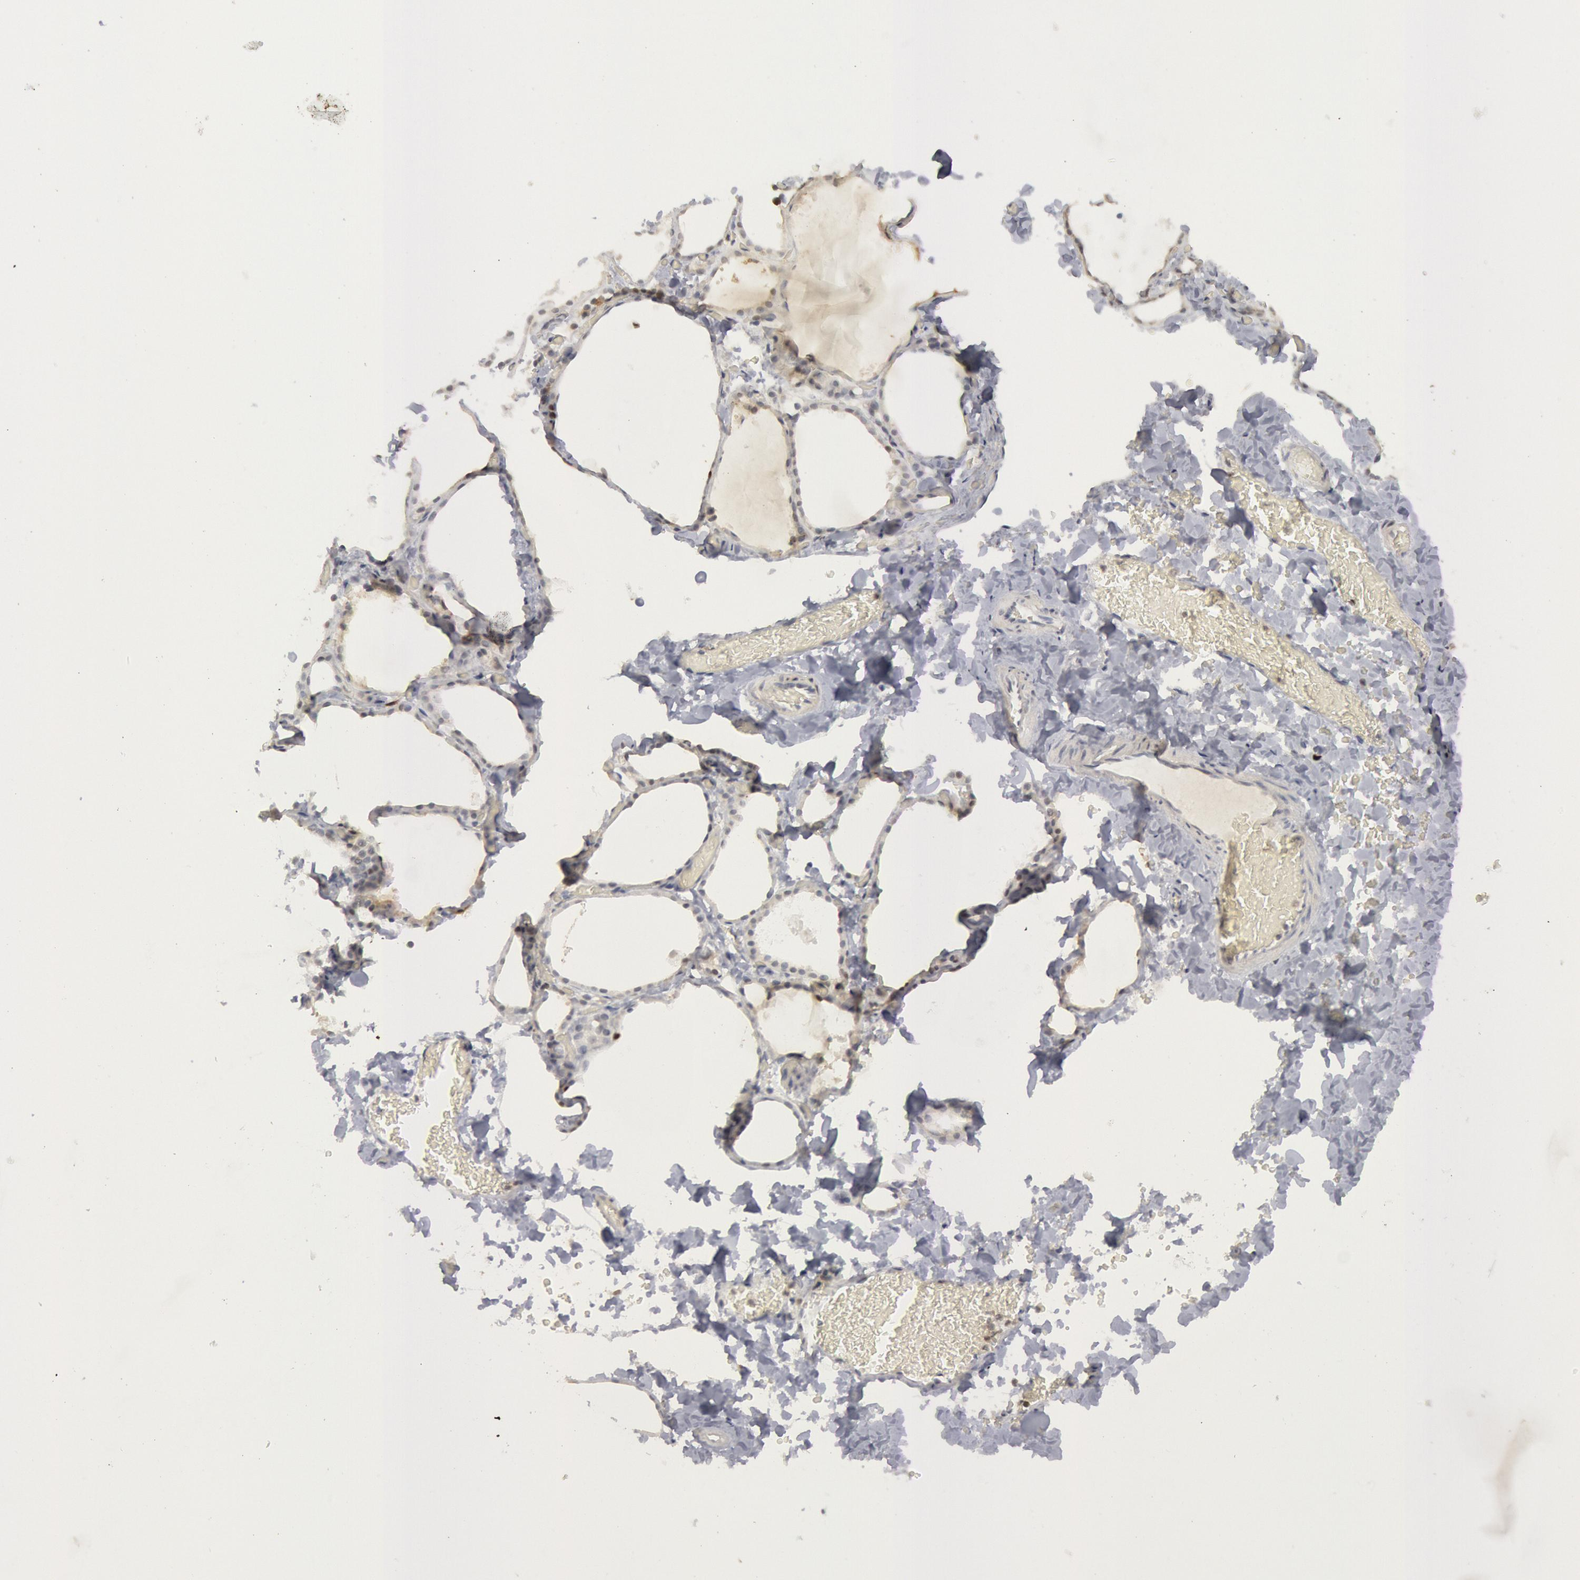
{"staining": {"intensity": "negative", "quantity": "none", "location": "none"}, "tissue": "thyroid gland", "cell_type": "Glandular cells", "image_type": "normal", "snomed": [{"axis": "morphology", "description": "Normal tissue, NOS"}, {"axis": "topography", "description": "Thyroid gland"}], "caption": "Glandular cells are negative for brown protein staining in benign thyroid gland. Brightfield microscopy of IHC stained with DAB (brown) and hematoxylin (blue), captured at high magnification.", "gene": "WDHD1", "patient": {"sex": "female", "age": 22}}